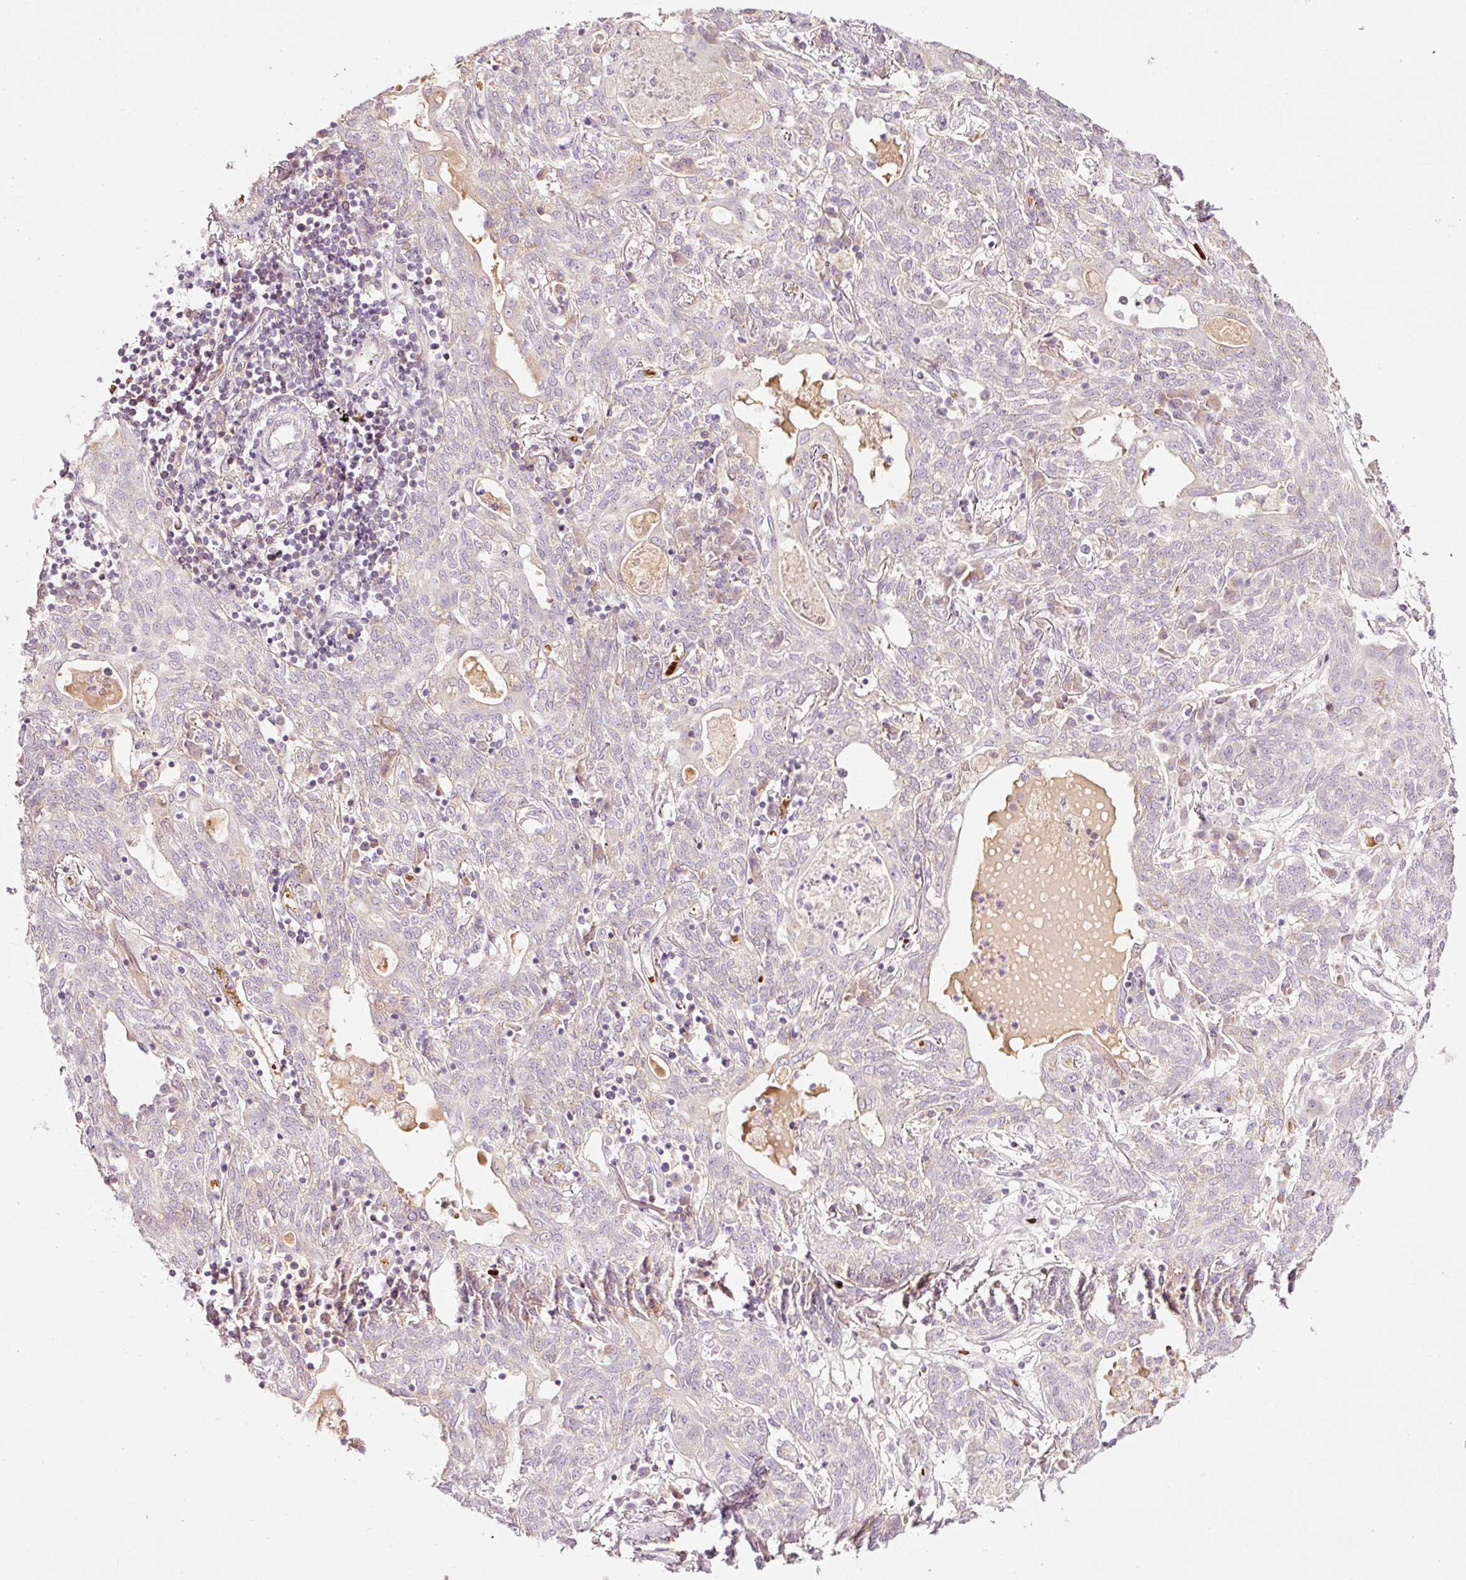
{"staining": {"intensity": "negative", "quantity": "none", "location": "none"}, "tissue": "lung cancer", "cell_type": "Tumor cells", "image_type": "cancer", "snomed": [{"axis": "morphology", "description": "Squamous cell carcinoma, NOS"}, {"axis": "topography", "description": "Lung"}], "caption": "Image shows no significant protein positivity in tumor cells of squamous cell carcinoma (lung). (DAB immunohistochemistry, high magnification).", "gene": "LDHAL6B", "patient": {"sex": "female", "age": 70}}